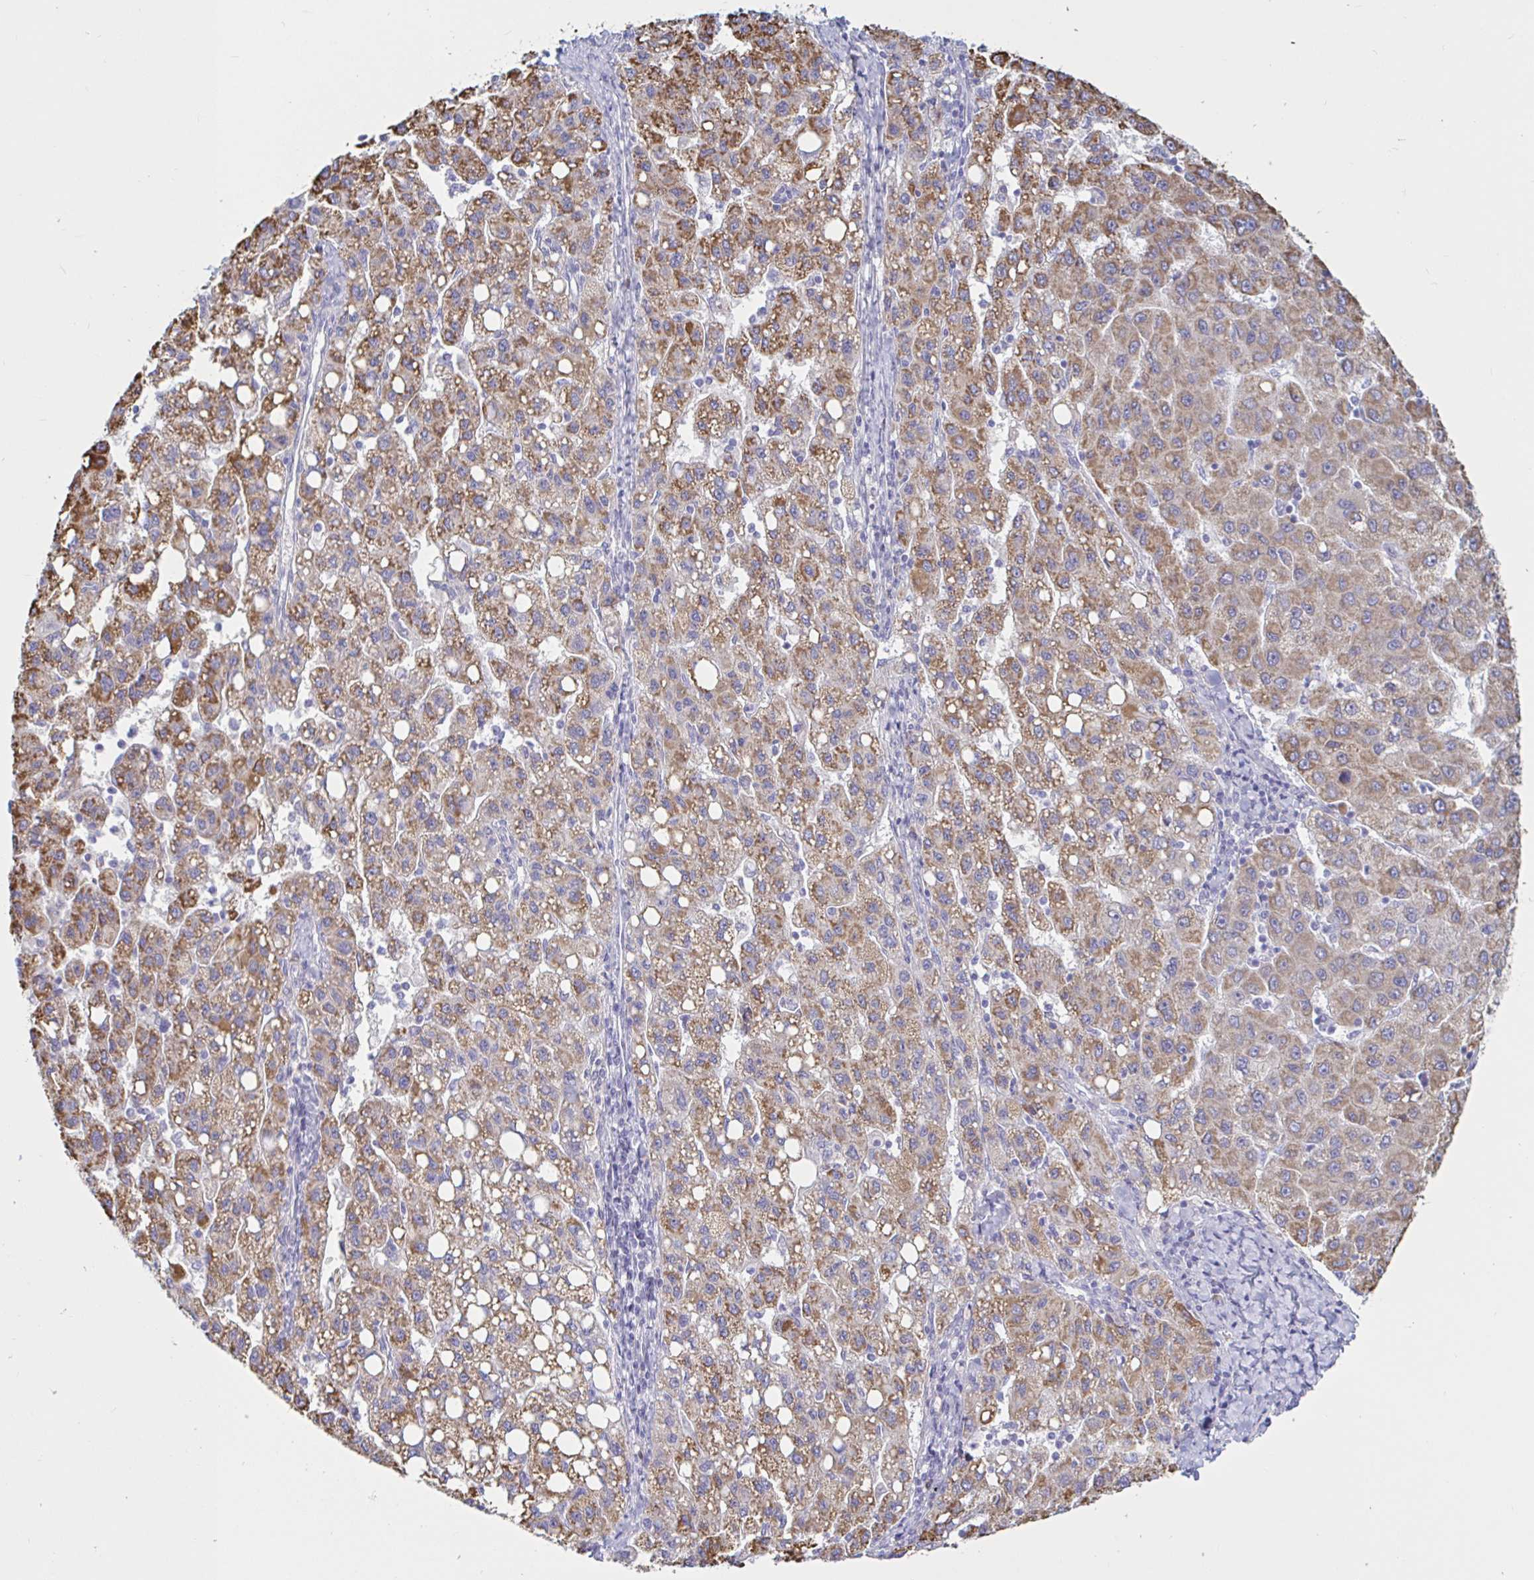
{"staining": {"intensity": "moderate", "quantity": ">75%", "location": "cytoplasmic/membranous"}, "tissue": "liver cancer", "cell_type": "Tumor cells", "image_type": "cancer", "snomed": [{"axis": "morphology", "description": "Carcinoma, Hepatocellular, NOS"}, {"axis": "topography", "description": "Liver"}], "caption": "Liver cancer stained with immunohistochemistry (IHC) demonstrates moderate cytoplasmic/membranous positivity in approximately >75% of tumor cells.", "gene": "NBPF3", "patient": {"sex": "female", "age": 82}}